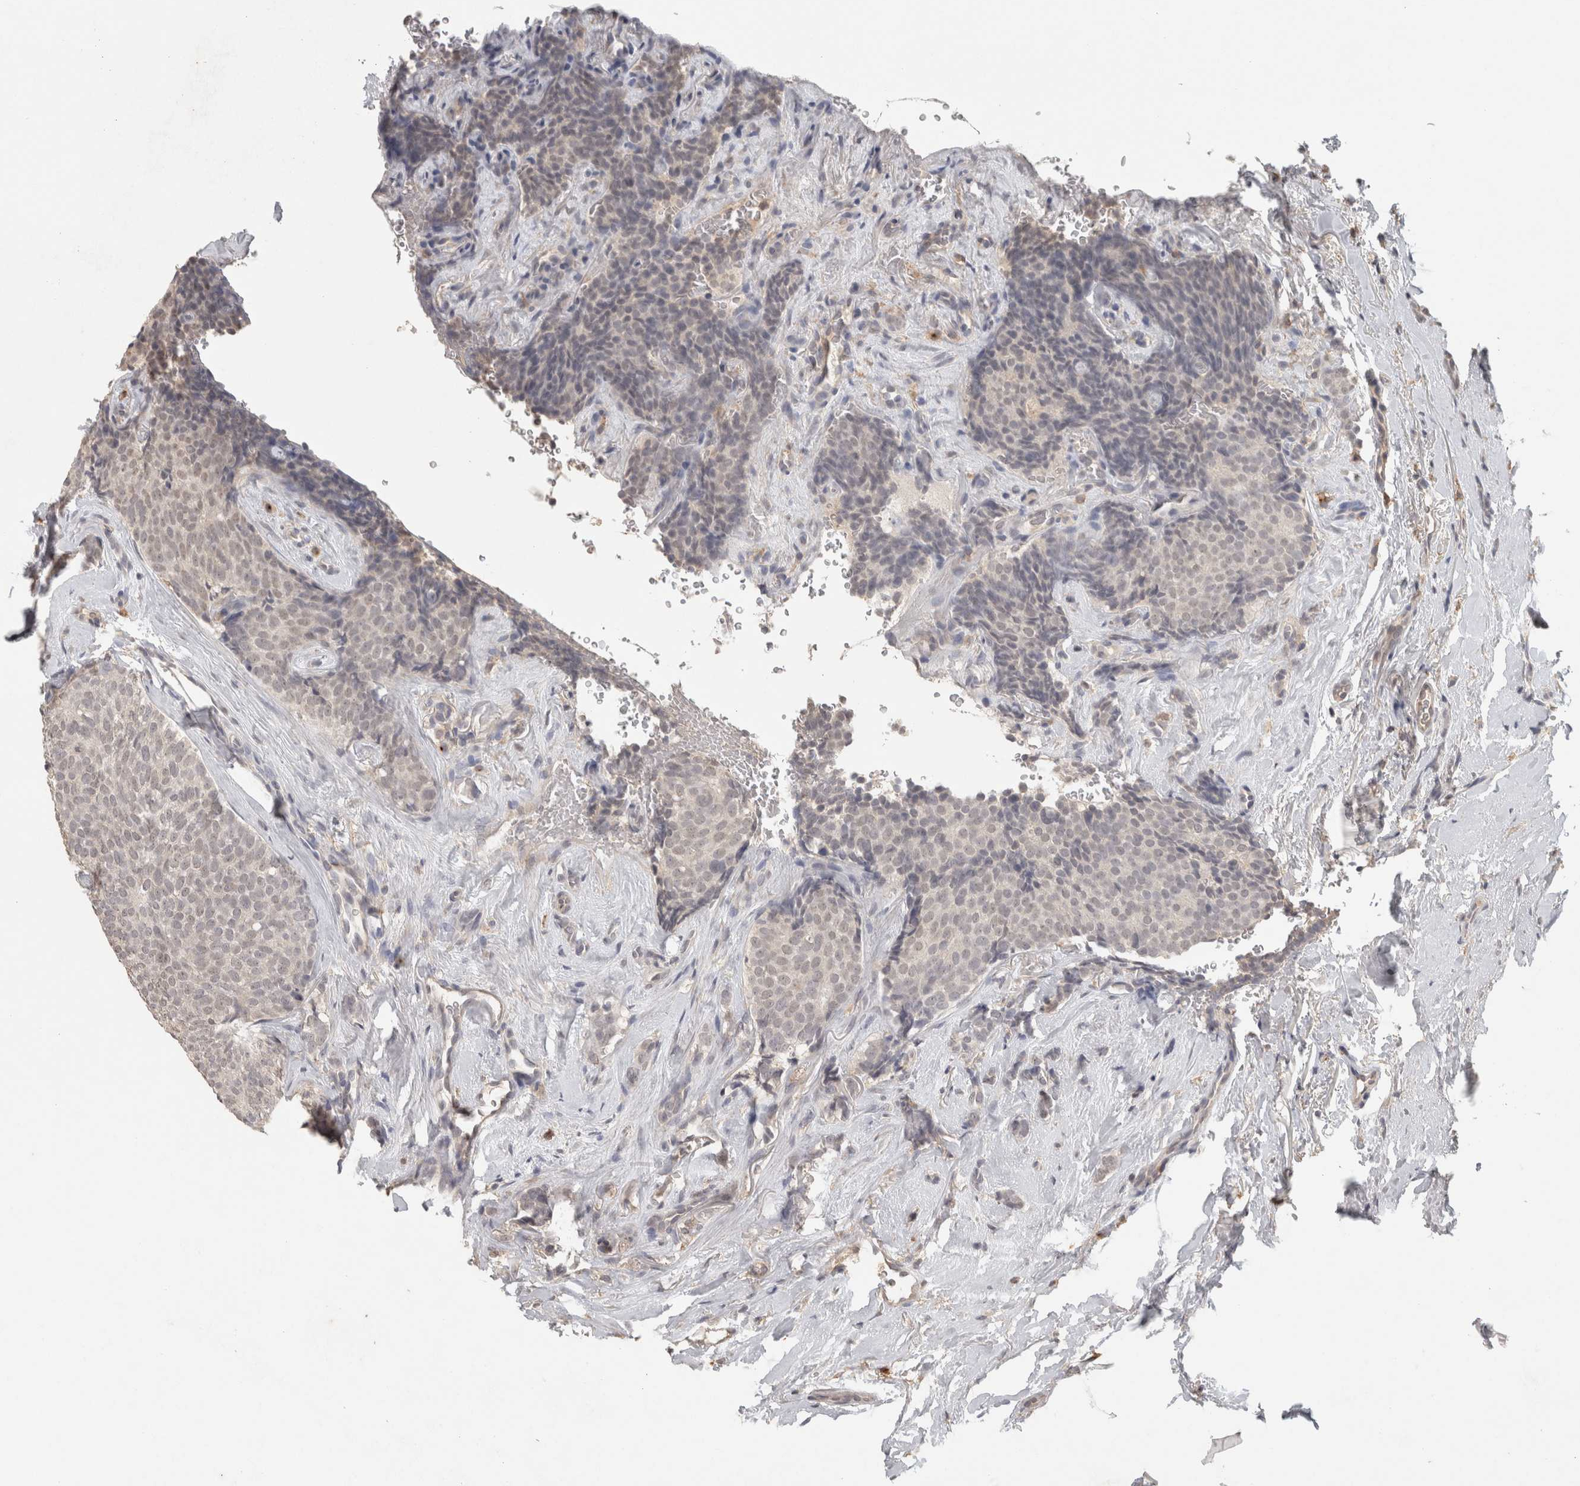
{"staining": {"intensity": "negative", "quantity": "none", "location": "none"}, "tissue": "breast cancer", "cell_type": "Tumor cells", "image_type": "cancer", "snomed": [{"axis": "morphology", "description": "Lobular carcinoma"}, {"axis": "topography", "description": "Skin"}, {"axis": "topography", "description": "Breast"}], "caption": "The histopathology image demonstrates no significant staining in tumor cells of breast lobular carcinoma.", "gene": "HAVCR2", "patient": {"sex": "female", "age": 46}}